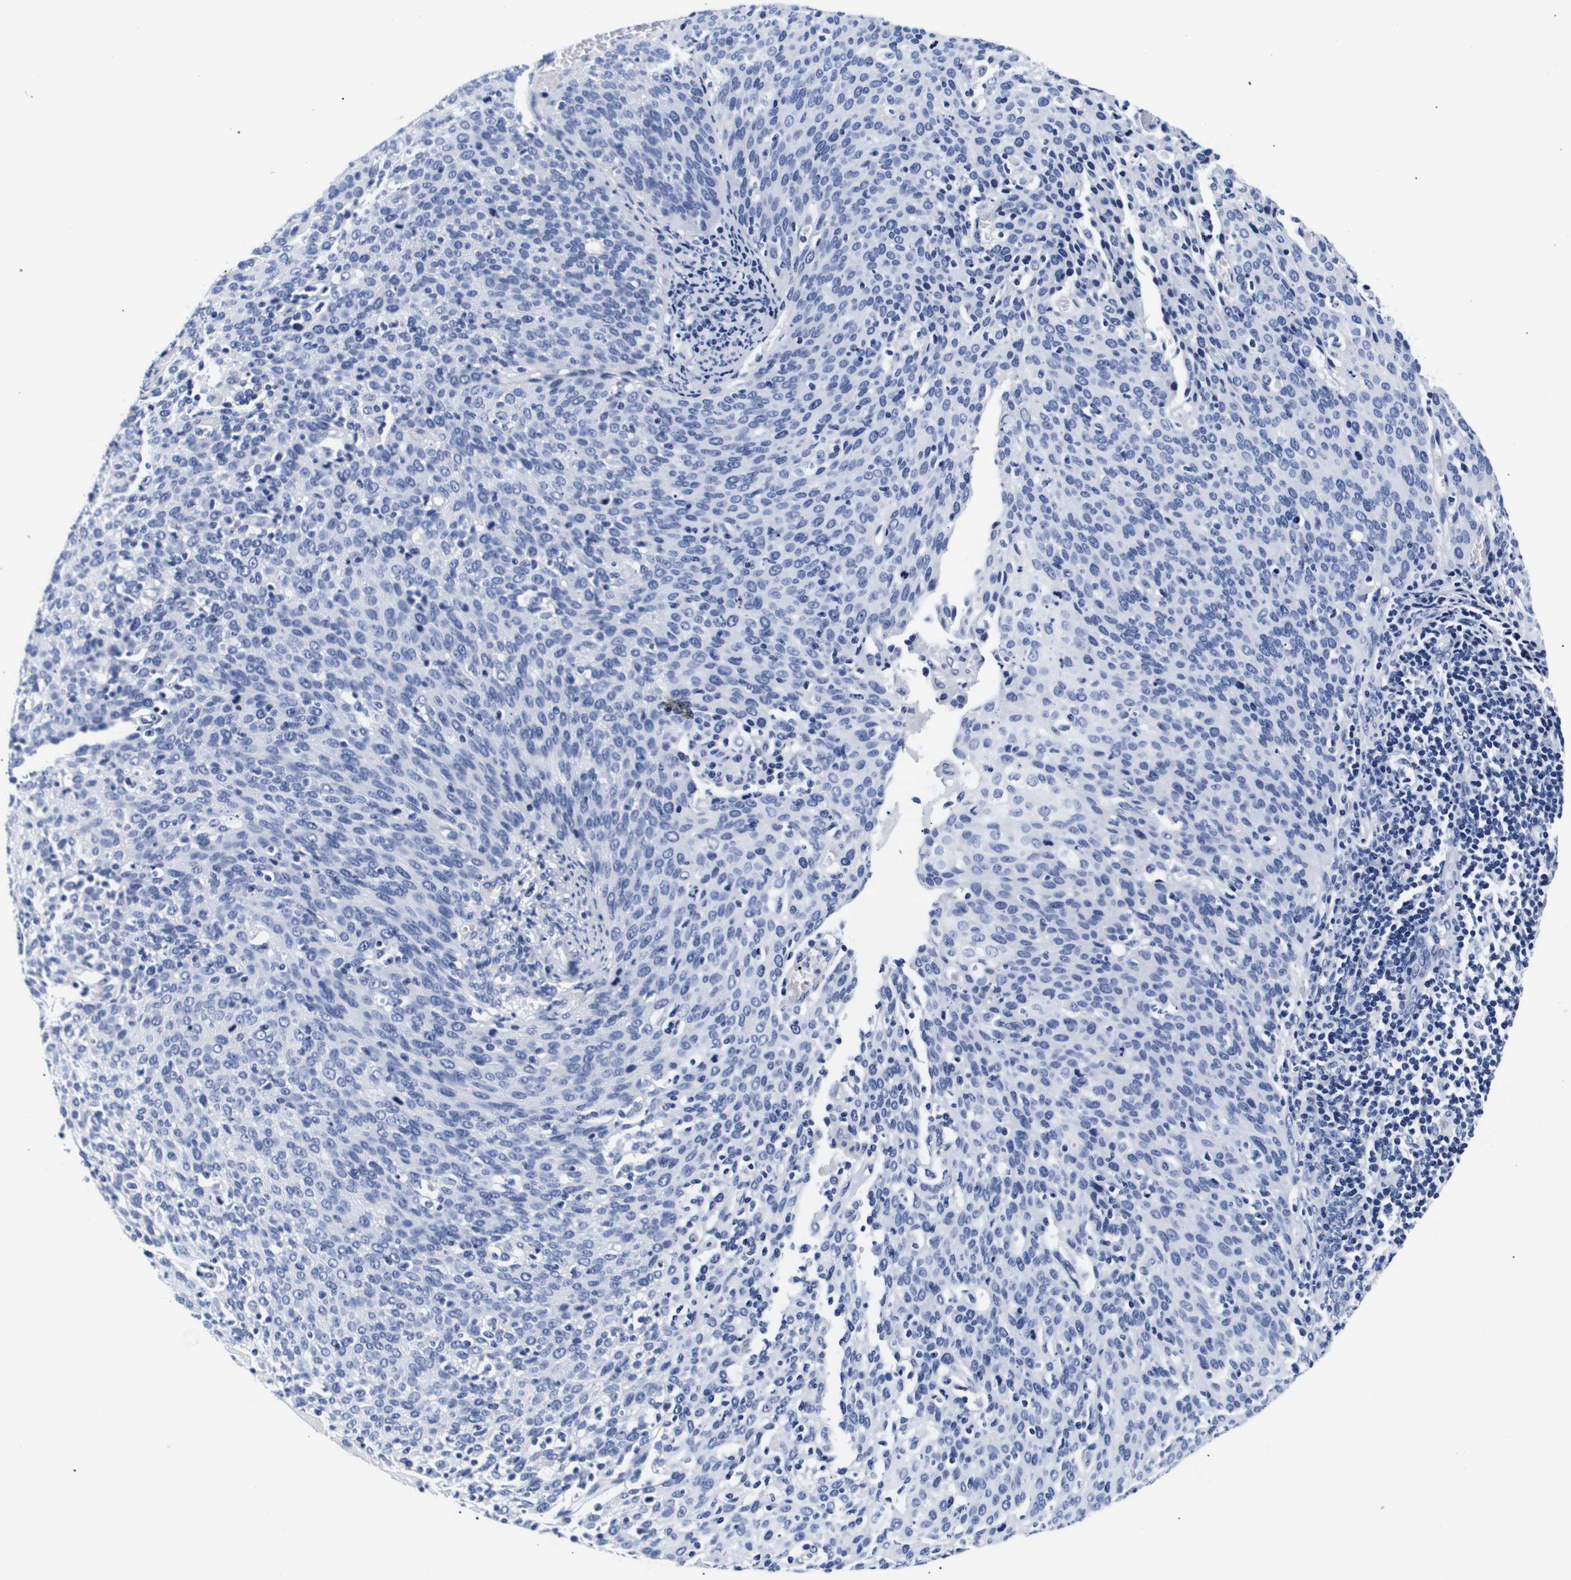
{"staining": {"intensity": "negative", "quantity": "none", "location": "none"}, "tissue": "cervical cancer", "cell_type": "Tumor cells", "image_type": "cancer", "snomed": [{"axis": "morphology", "description": "Squamous cell carcinoma, NOS"}, {"axis": "topography", "description": "Cervix"}], "caption": "Tumor cells show no significant staining in squamous cell carcinoma (cervical). The staining was performed using DAB to visualize the protein expression in brown, while the nuclei were stained in blue with hematoxylin (Magnification: 20x).", "gene": "GAP43", "patient": {"sex": "female", "age": 38}}